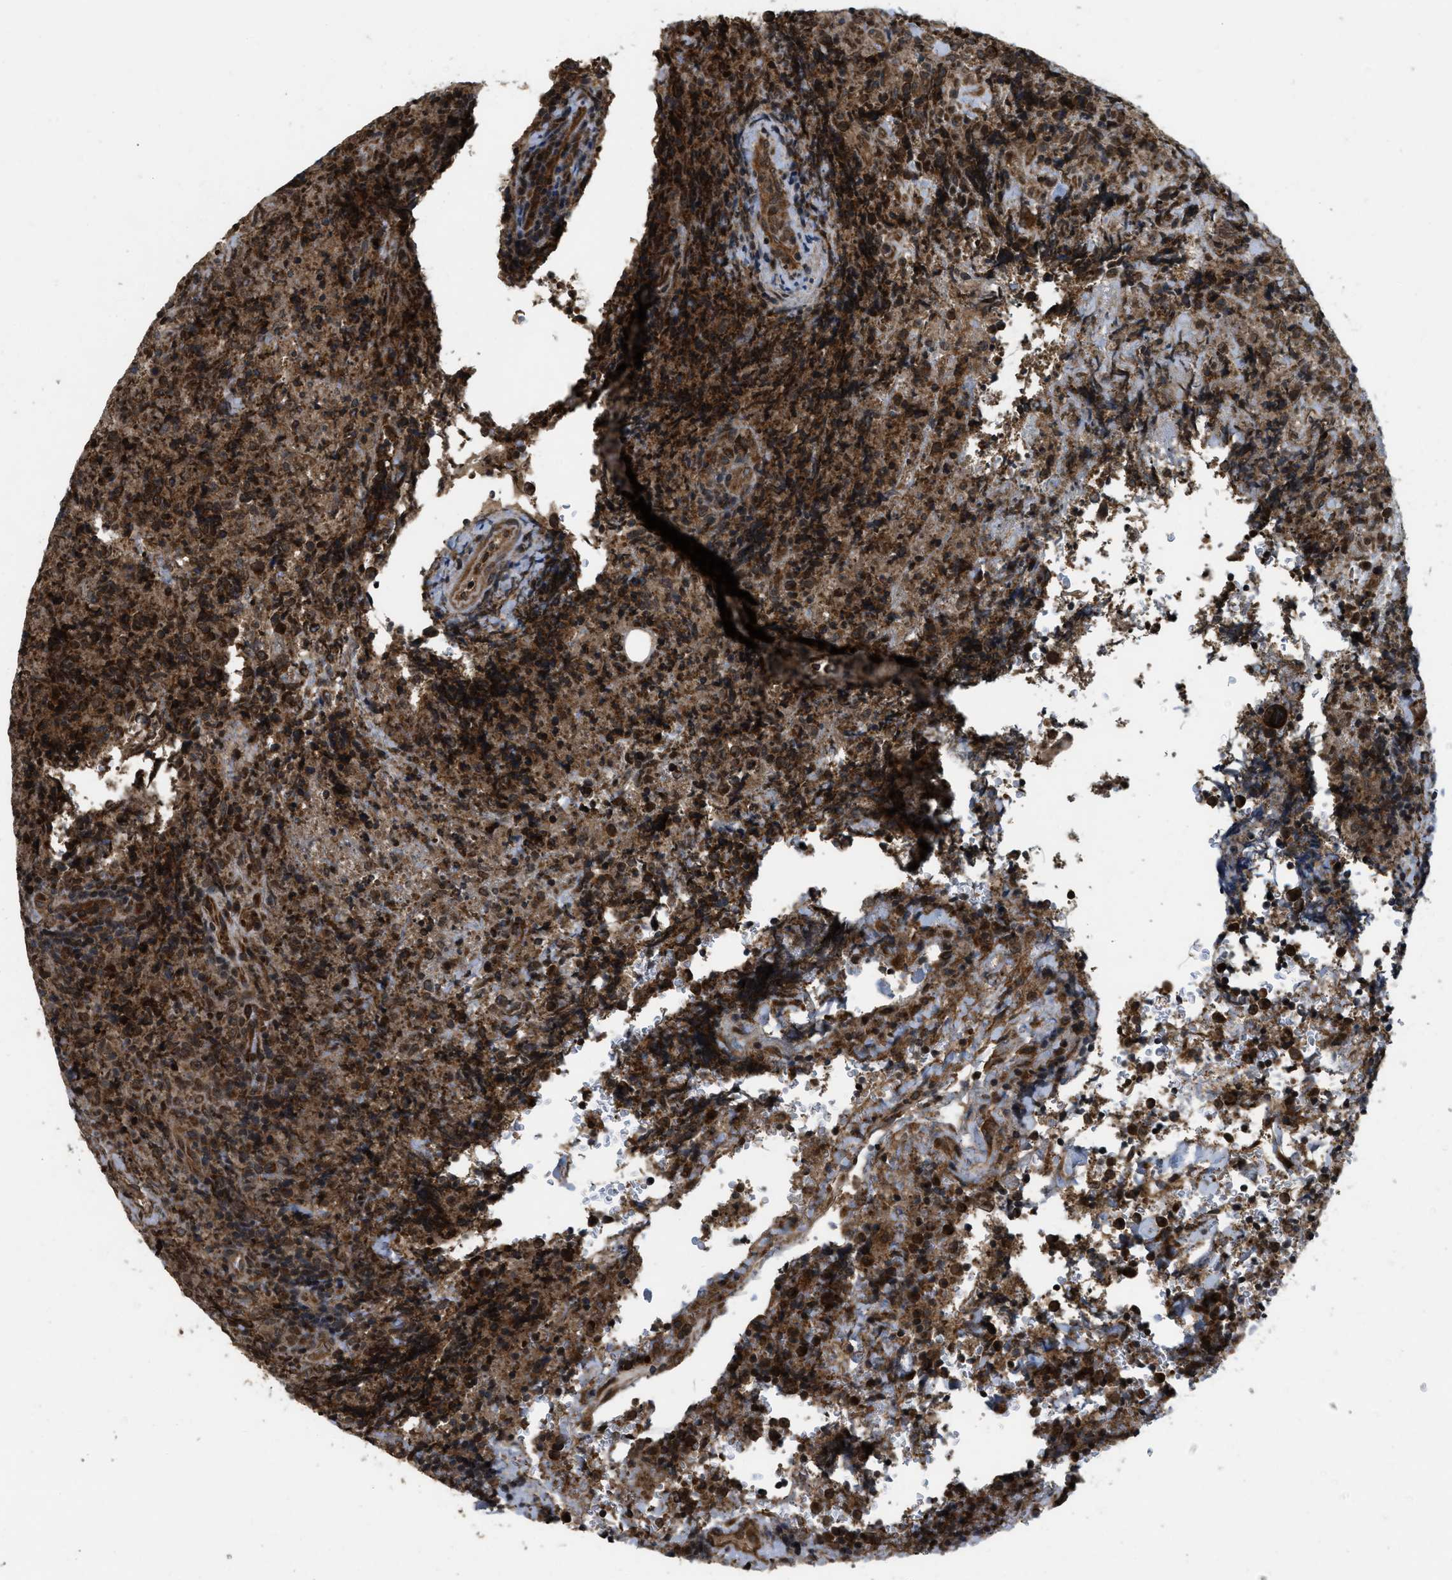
{"staining": {"intensity": "strong", "quantity": ">75%", "location": "cytoplasmic/membranous,nuclear"}, "tissue": "lymphoma", "cell_type": "Tumor cells", "image_type": "cancer", "snomed": [{"axis": "morphology", "description": "Malignant lymphoma, non-Hodgkin's type, High grade"}, {"axis": "topography", "description": "Tonsil"}], "caption": "The histopathology image demonstrates immunohistochemical staining of lymphoma. There is strong cytoplasmic/membranous and nuclear positivity is seen in about >75% of tumor cells. The protein is stained brown, and the nuclei are stained in blue (DAB IHC with brightfield microscopy, high magnification).", "gene": "SPTLC1", "patient": {"sex": "female", "age": 36}}